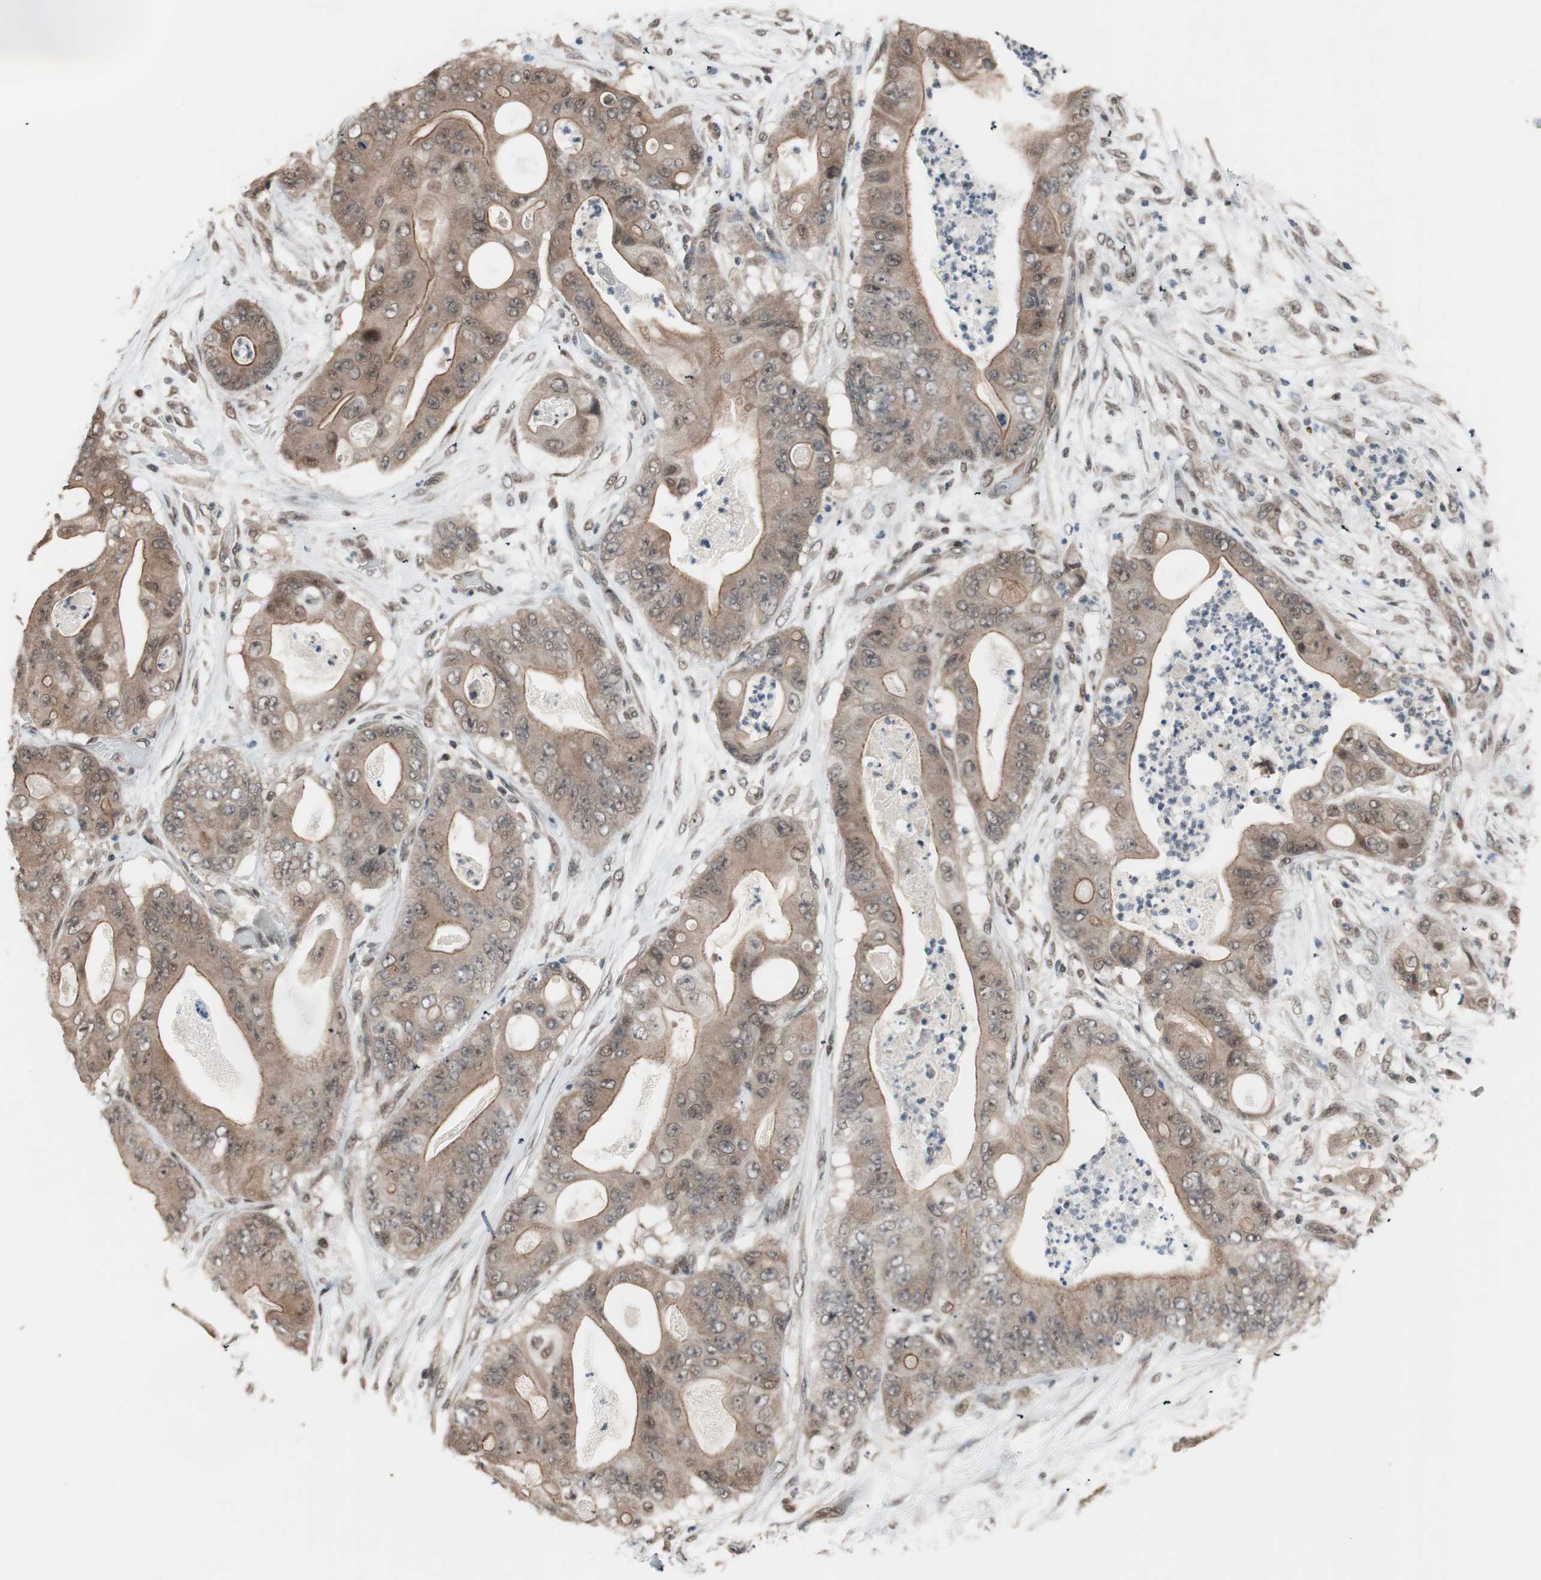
{"staining": {"intensity": "weak", "quantity": ">75%", "location": "cytoplasmic/membranous"}, "tissue": "stomach cancer", "cell_type": "Tumor cells", "image_type": "cancer", "snomed": [{"axis": "morphology", "description": "Adenocarcinoma, NOS"}, {"axis": "topography", "description": "Stomach"}], "caption": "Protein analysis of stomach cancer tissue reveals weak cytoplasmic/membranous positivity in approximately >75% of tumor cells. The staining was performed using DAB (3,3'-diaminobenzidine), with brown indicating positive protein expression. Nuclei are stained blue with hematoxylin.", "gene": "DRAP1", "patient": {"sex": "female", "age": 73}}